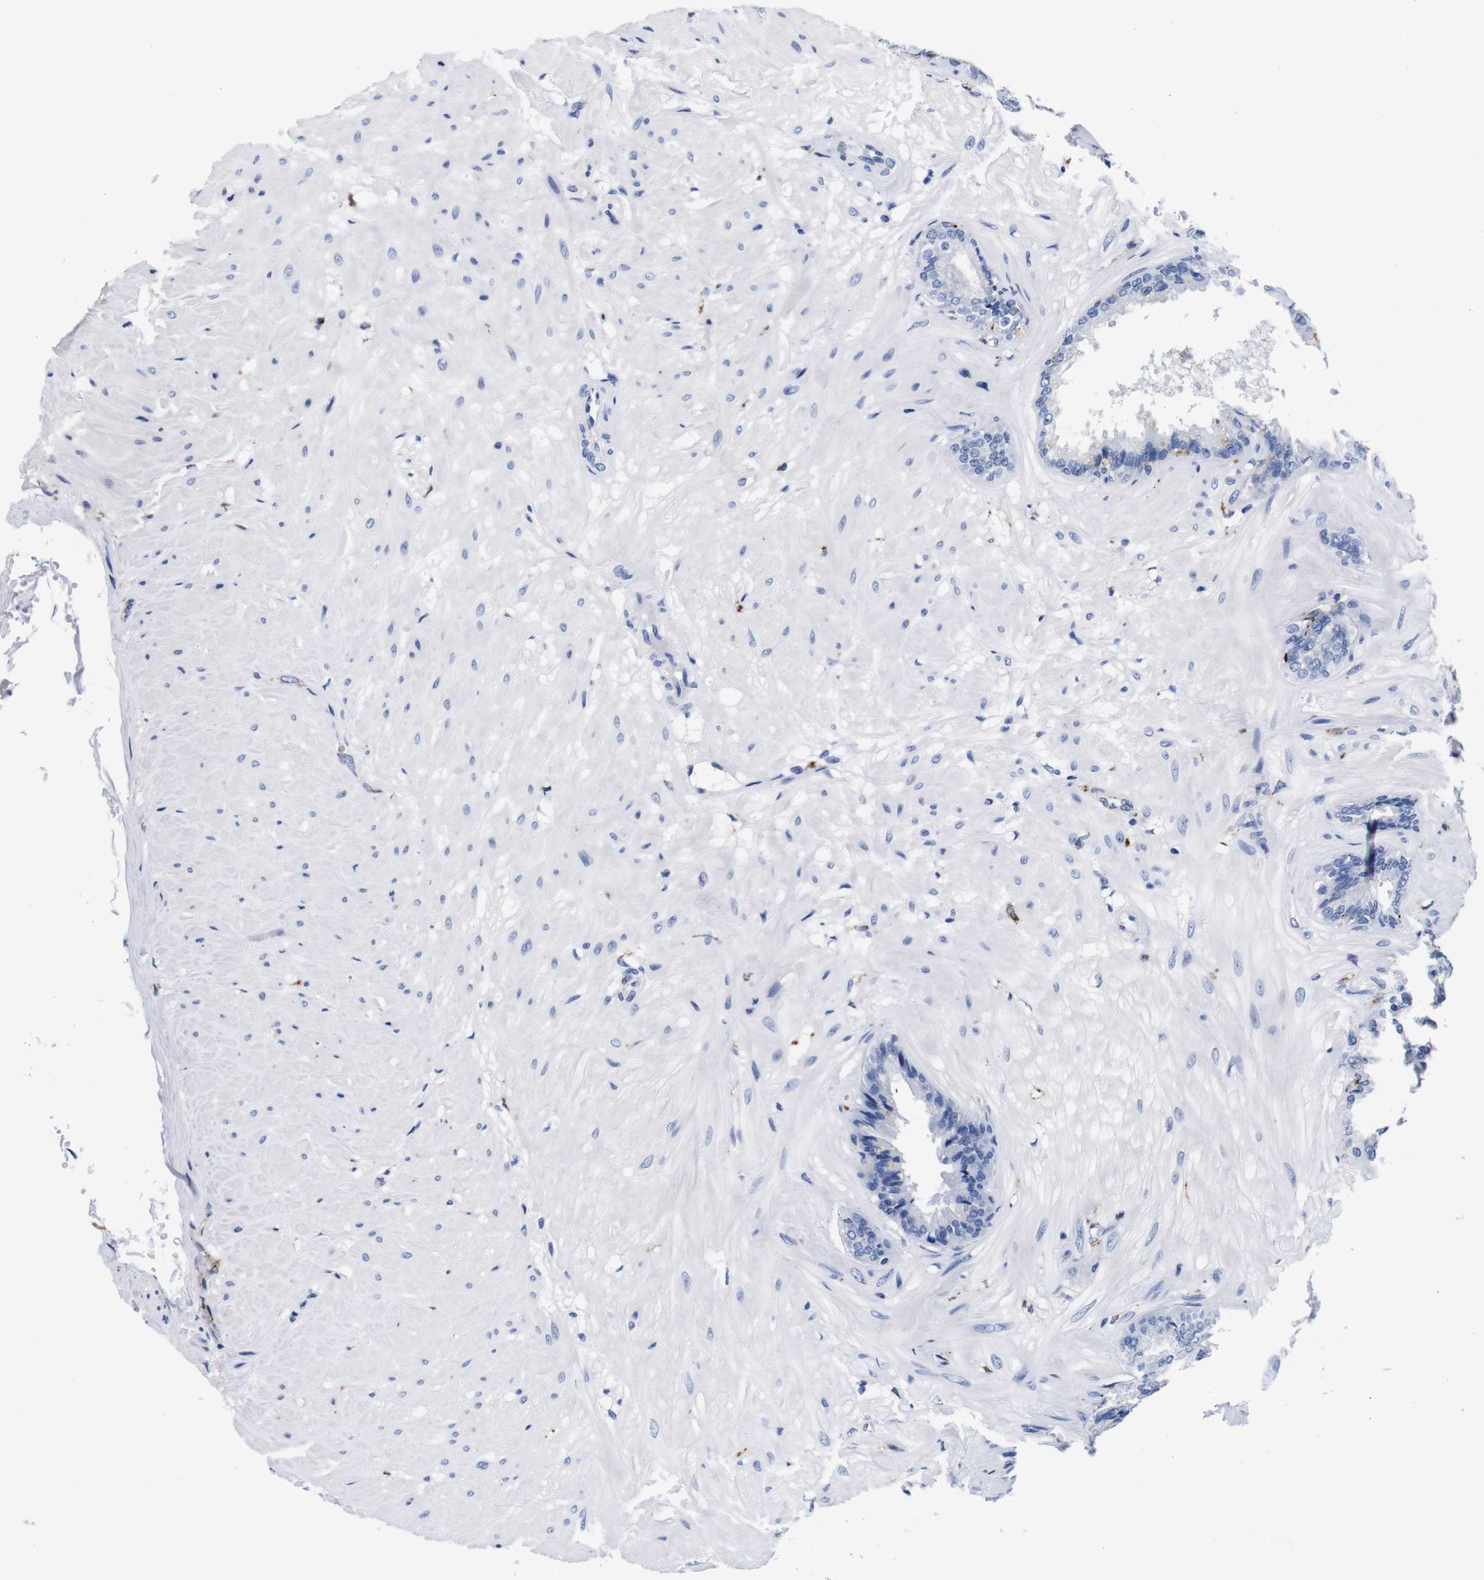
{"staining": {"intensity": "negative", "quantity": "none", "location": "none"}, "tissue": "seminal vesicle", "cell_type": "Glandular cells", "image_type": "normal", "snomed": [{"axis": "morphology", "description": "Normal tissue, NOS"}, {"axis": "topography", "description": "Seminal veicle"}], "caption": "This is a image of immunohistochemistry staining of benign seminal vesicle, which shows no expression in glandular cells. (DAB (3,3'-diaminobenzidine) immunohistochemistry (IHC), high magnification).", "gene": "ENSG00000248993", "patient": {"sex": "male", "age": 46}}